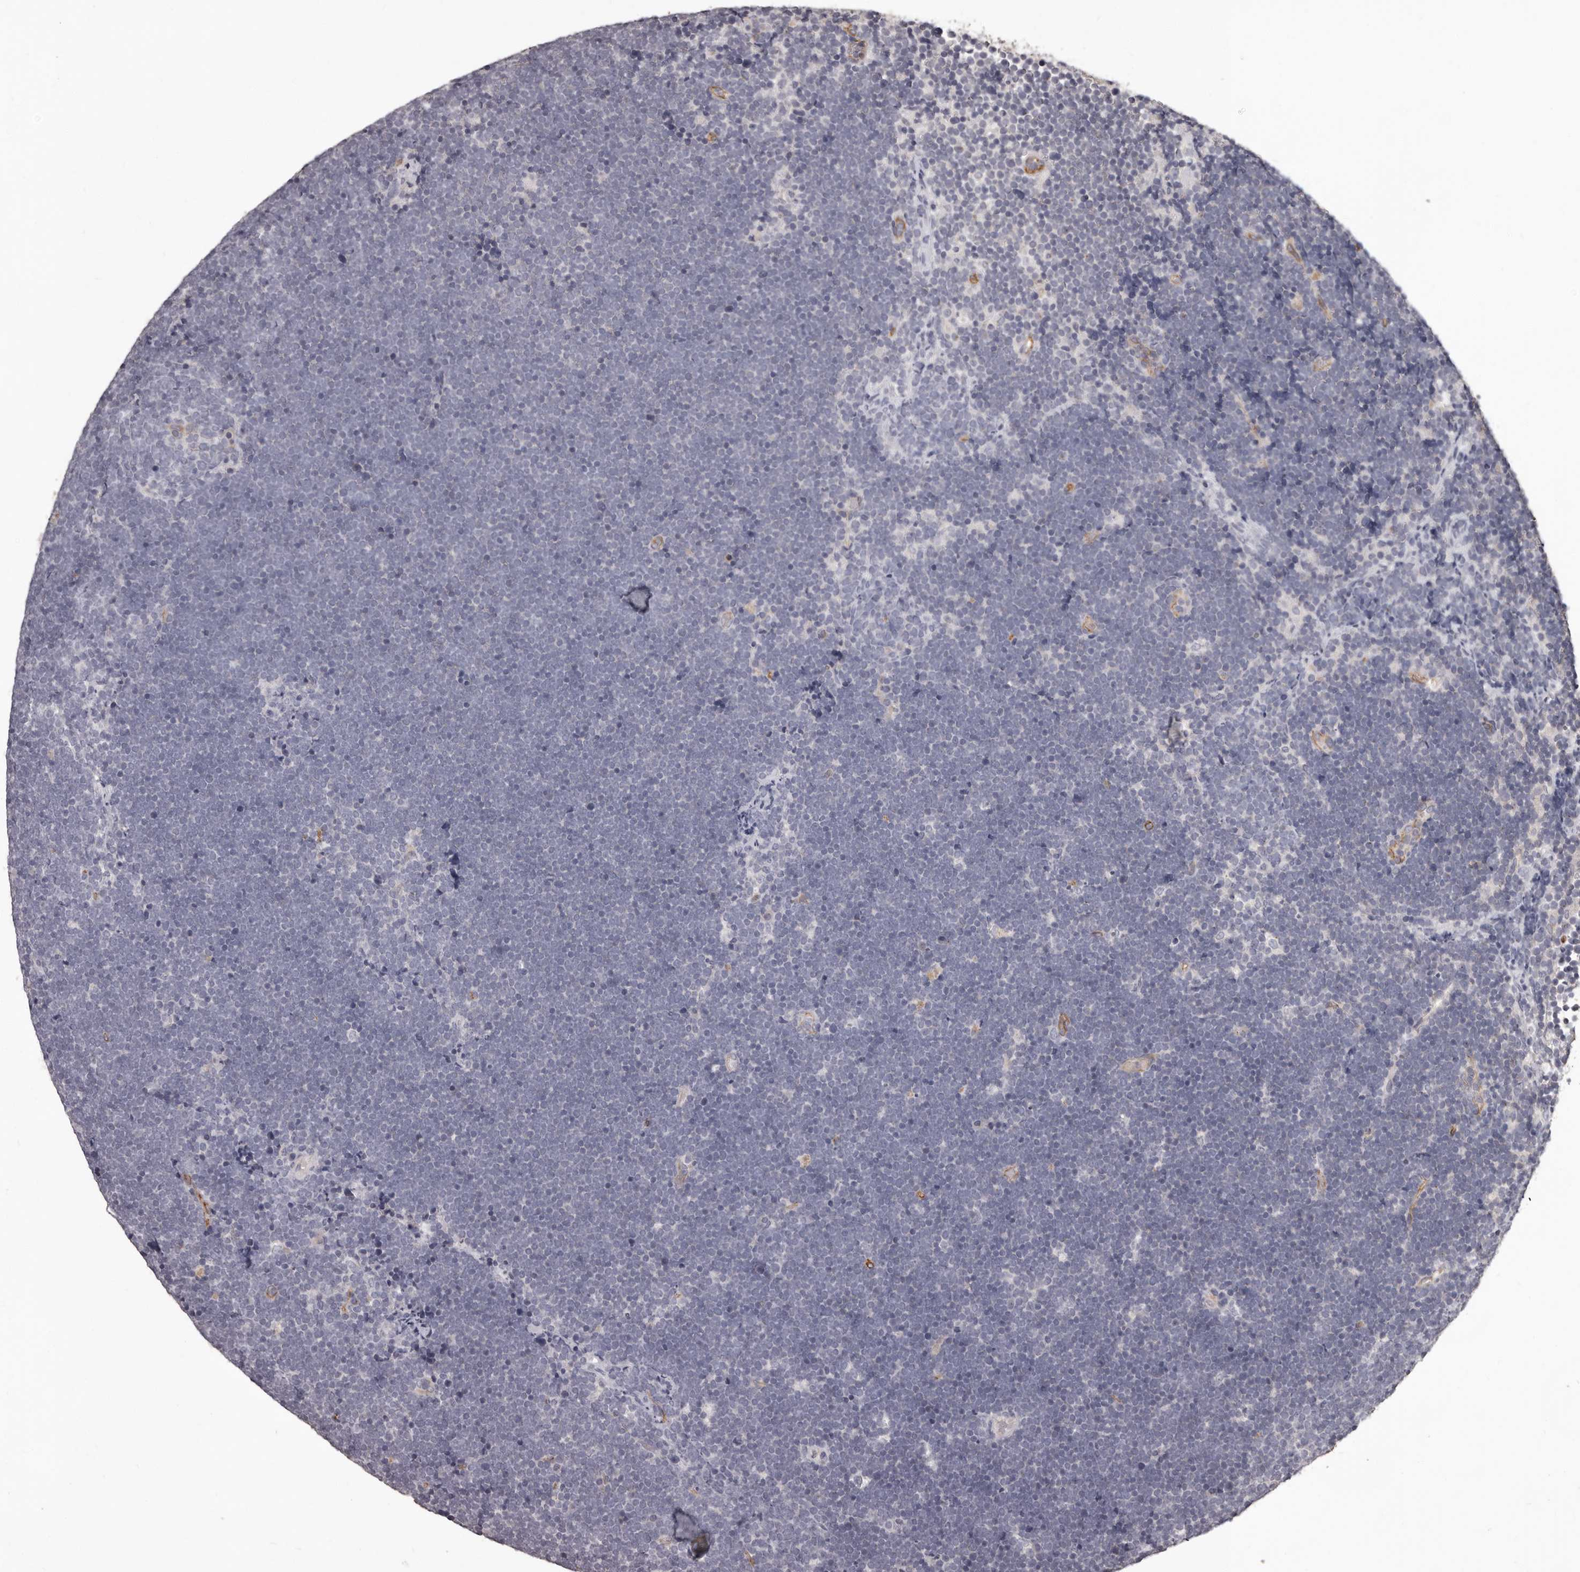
{"staining": {"intensity": "negative", "quantity": "none", "location": "none"}, "tissue": "lymphoma", "cell_type": "Tumor cells", "image_type": "cancer", "snomed": [{"axis": "morphology", "description": "Malignant lymphoma, non-Hodgkin's type, High grade"}, {"axis": "topography", "description": "Lymph node"}], "caption": "High-grade malignant lymphoma, non-Hodgkin's type was stained to show a protein in brown. There is no significant staining in tumor cells.", "gene": "GPR78", "patient": {"sex": "male", "age": 13}}